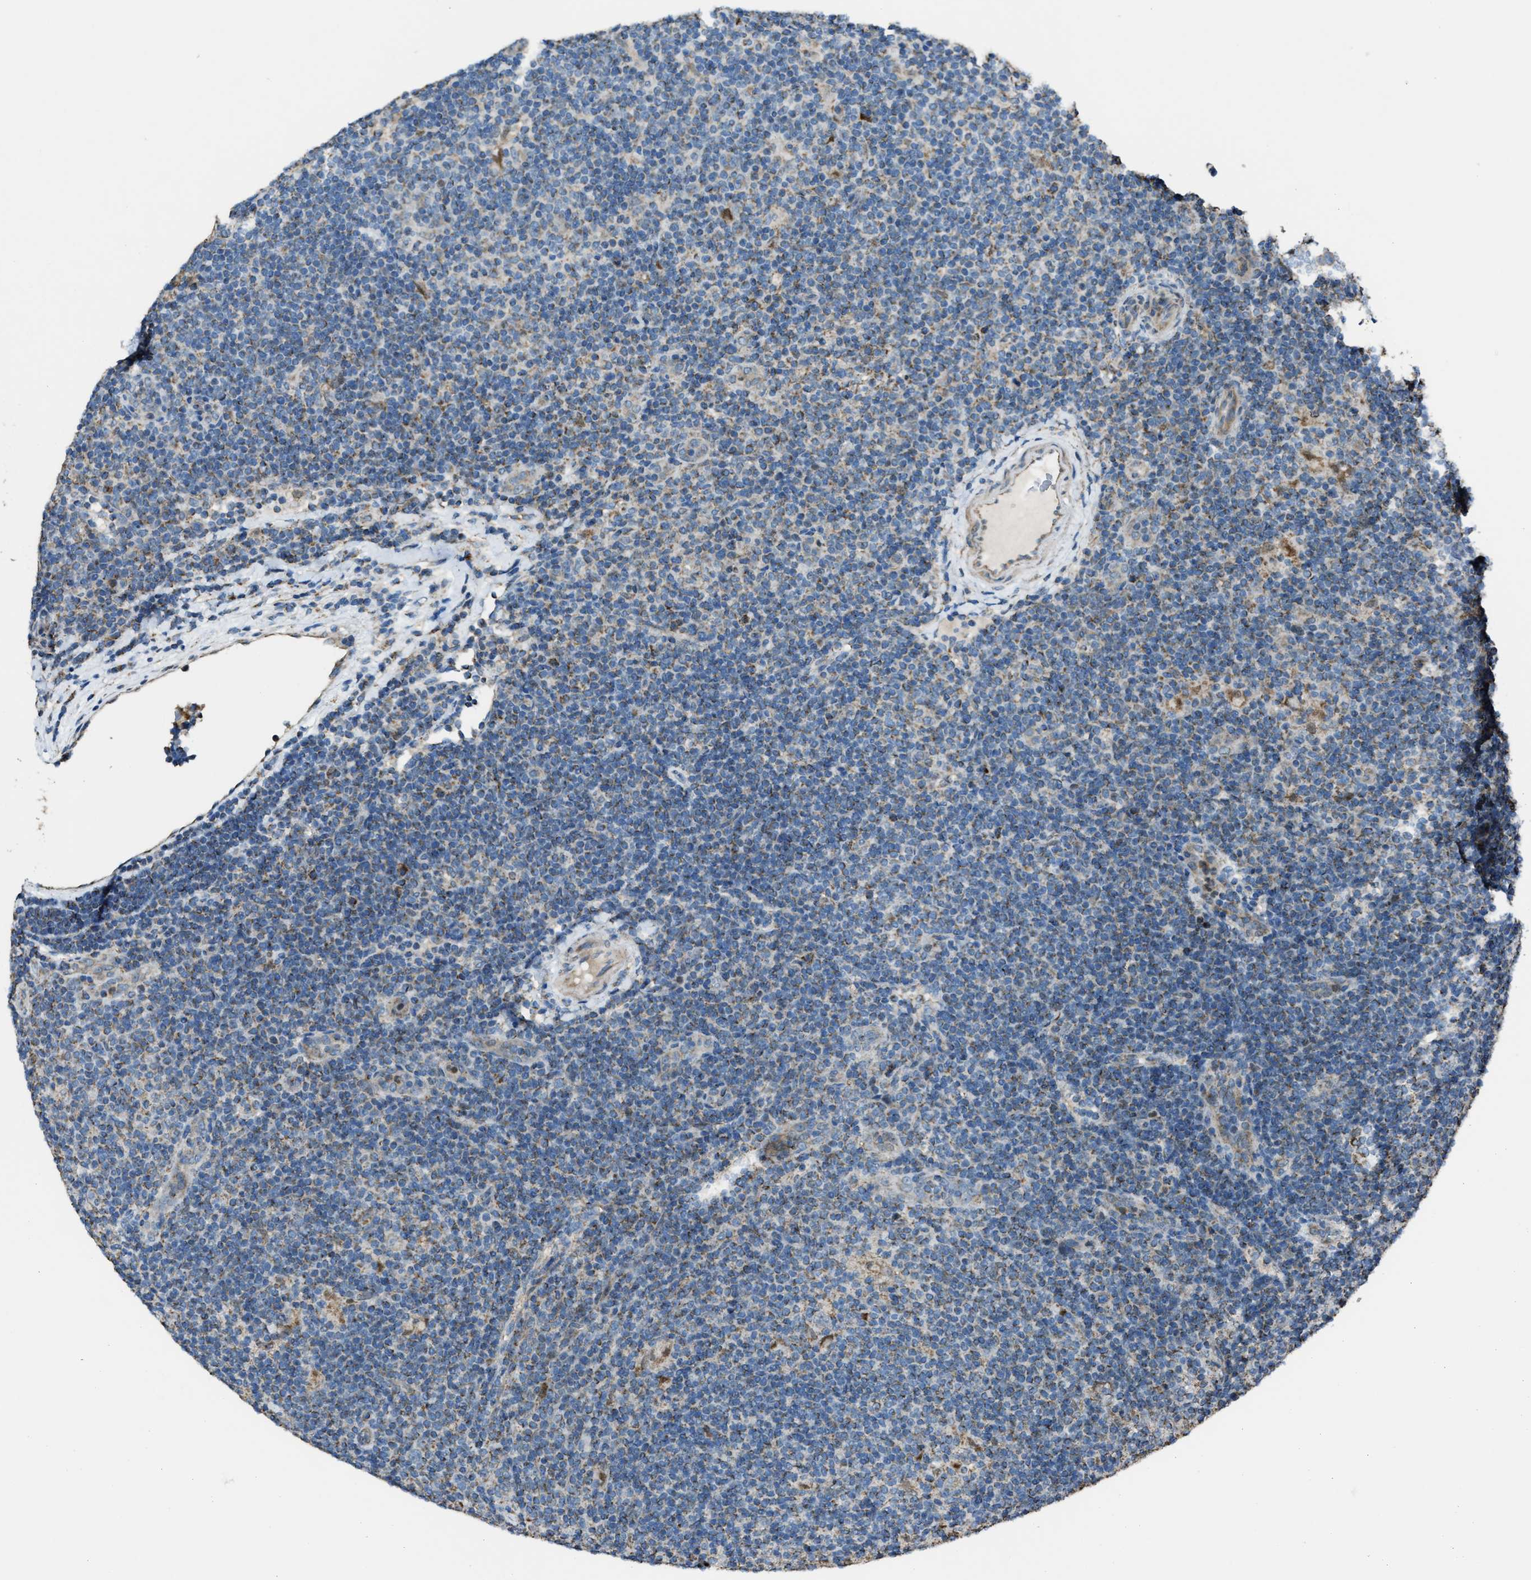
{"staining": {"intensity": "moderate", "quantity": ">75%", "location": "cytoplasmic/membranous"}, "tissue": "lymphoma", "cell_type": "Tumor cells", "image_type": "cancer", "snomed": [{"axis": "morphology", "description": "Hodgkin's disease, NOS"}, {"axis": "topography", "description": "Lymph node"}], "caption": "The image reveals a brown stain indicating the presence of a protein in the cytoplasmic/membranous of tumor cells in Hodgkin's disease.", "gene": "SLC25A11", "patient": {"sex": "female", "age": 57}}